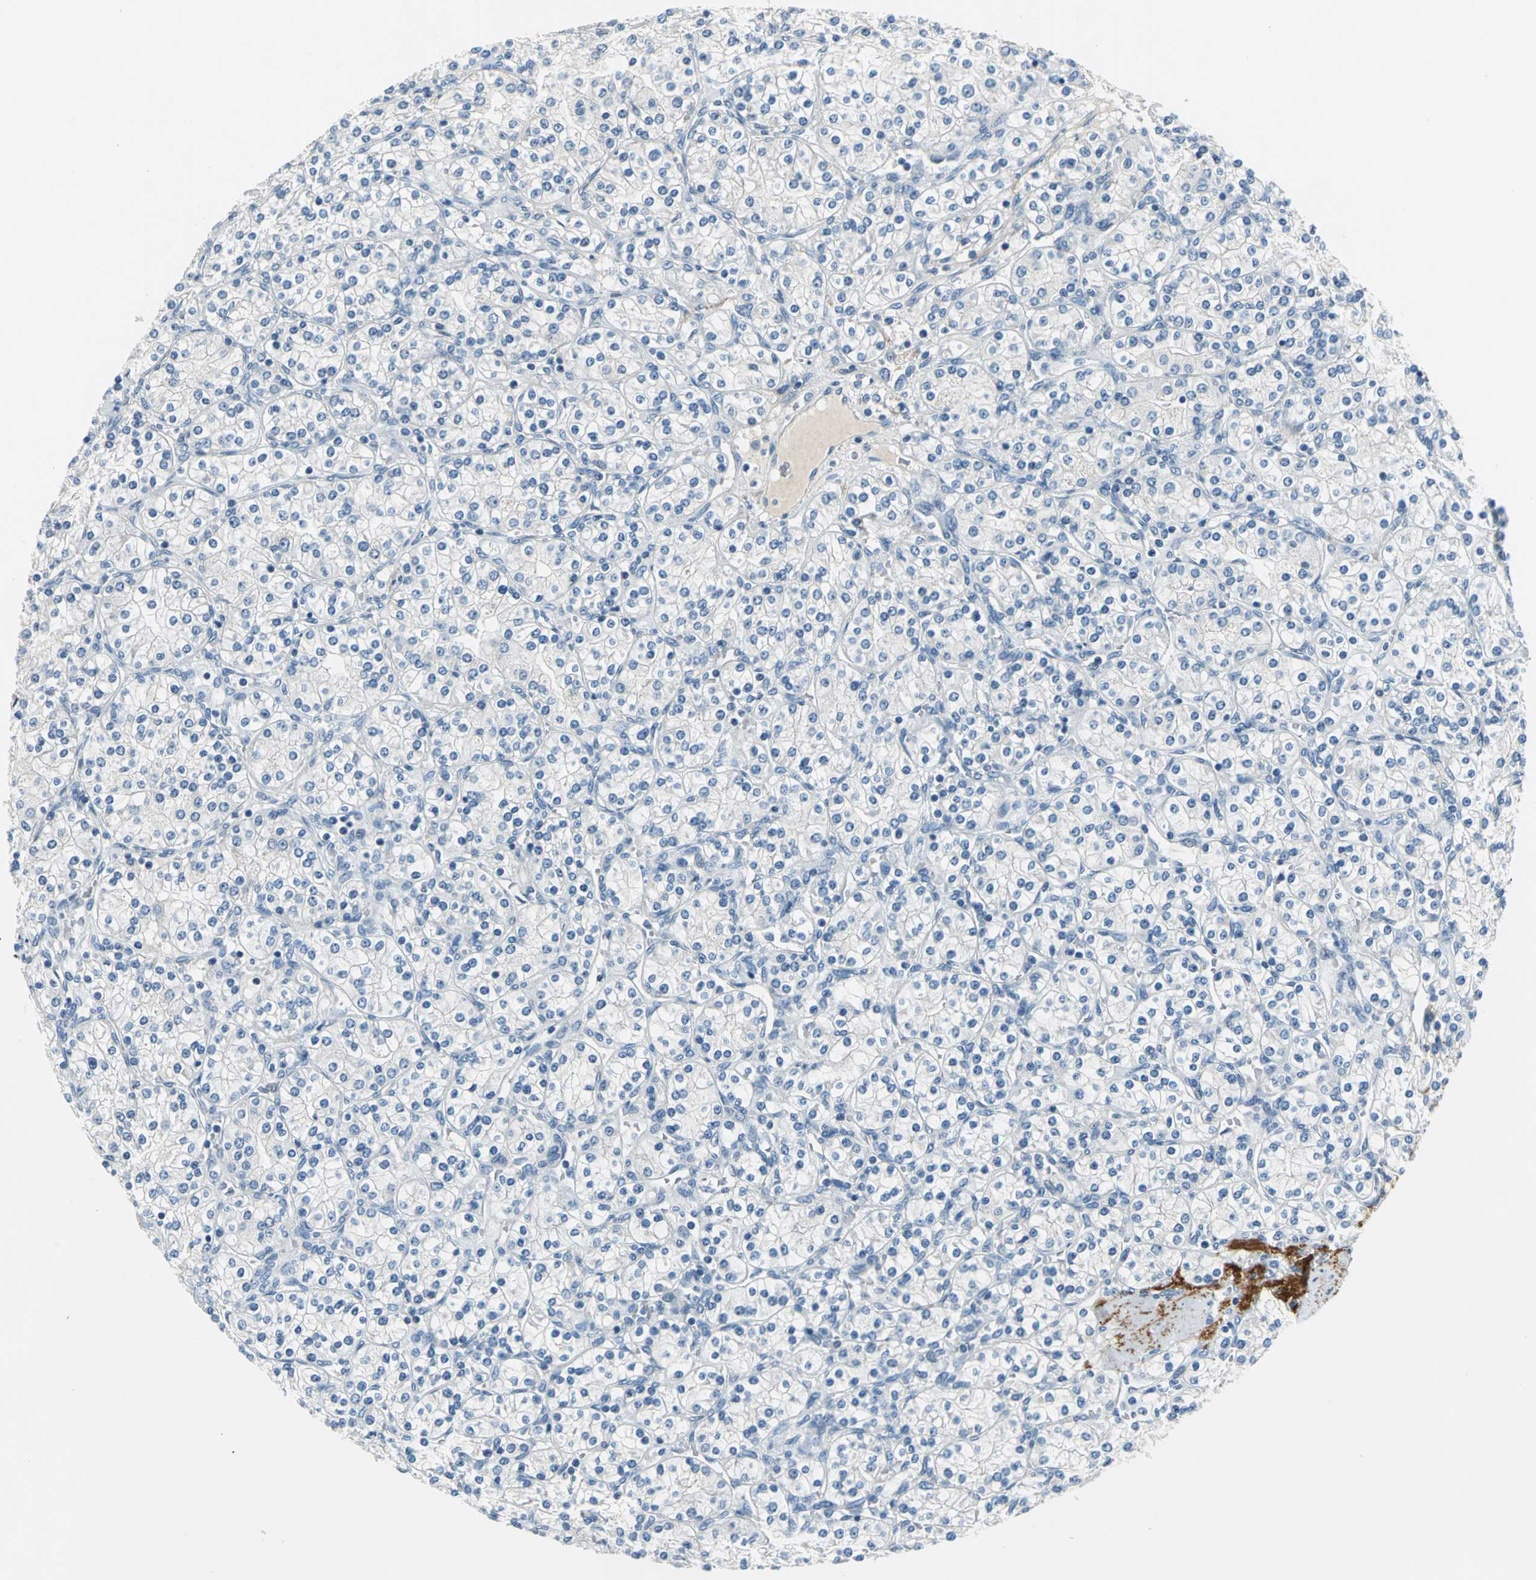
{"staining": {"intensity": "negative", "quantity": "none", "location": "none"}, "tissue": "renal cancer", "cell_type": "Tumor cells", "image_type": "cancer", "snomed": [{"axis": "morphology", "description": "Adenocarcinoma, NOS"}, {"axis": "topography", "description": "Kidney"}], "caption": "Protein analysis of renal adenocarcinoma reveals no significant positivity in tumor cells.", "gene": "SLC16A7", "patient": {"sex": "male", "age": 77}}